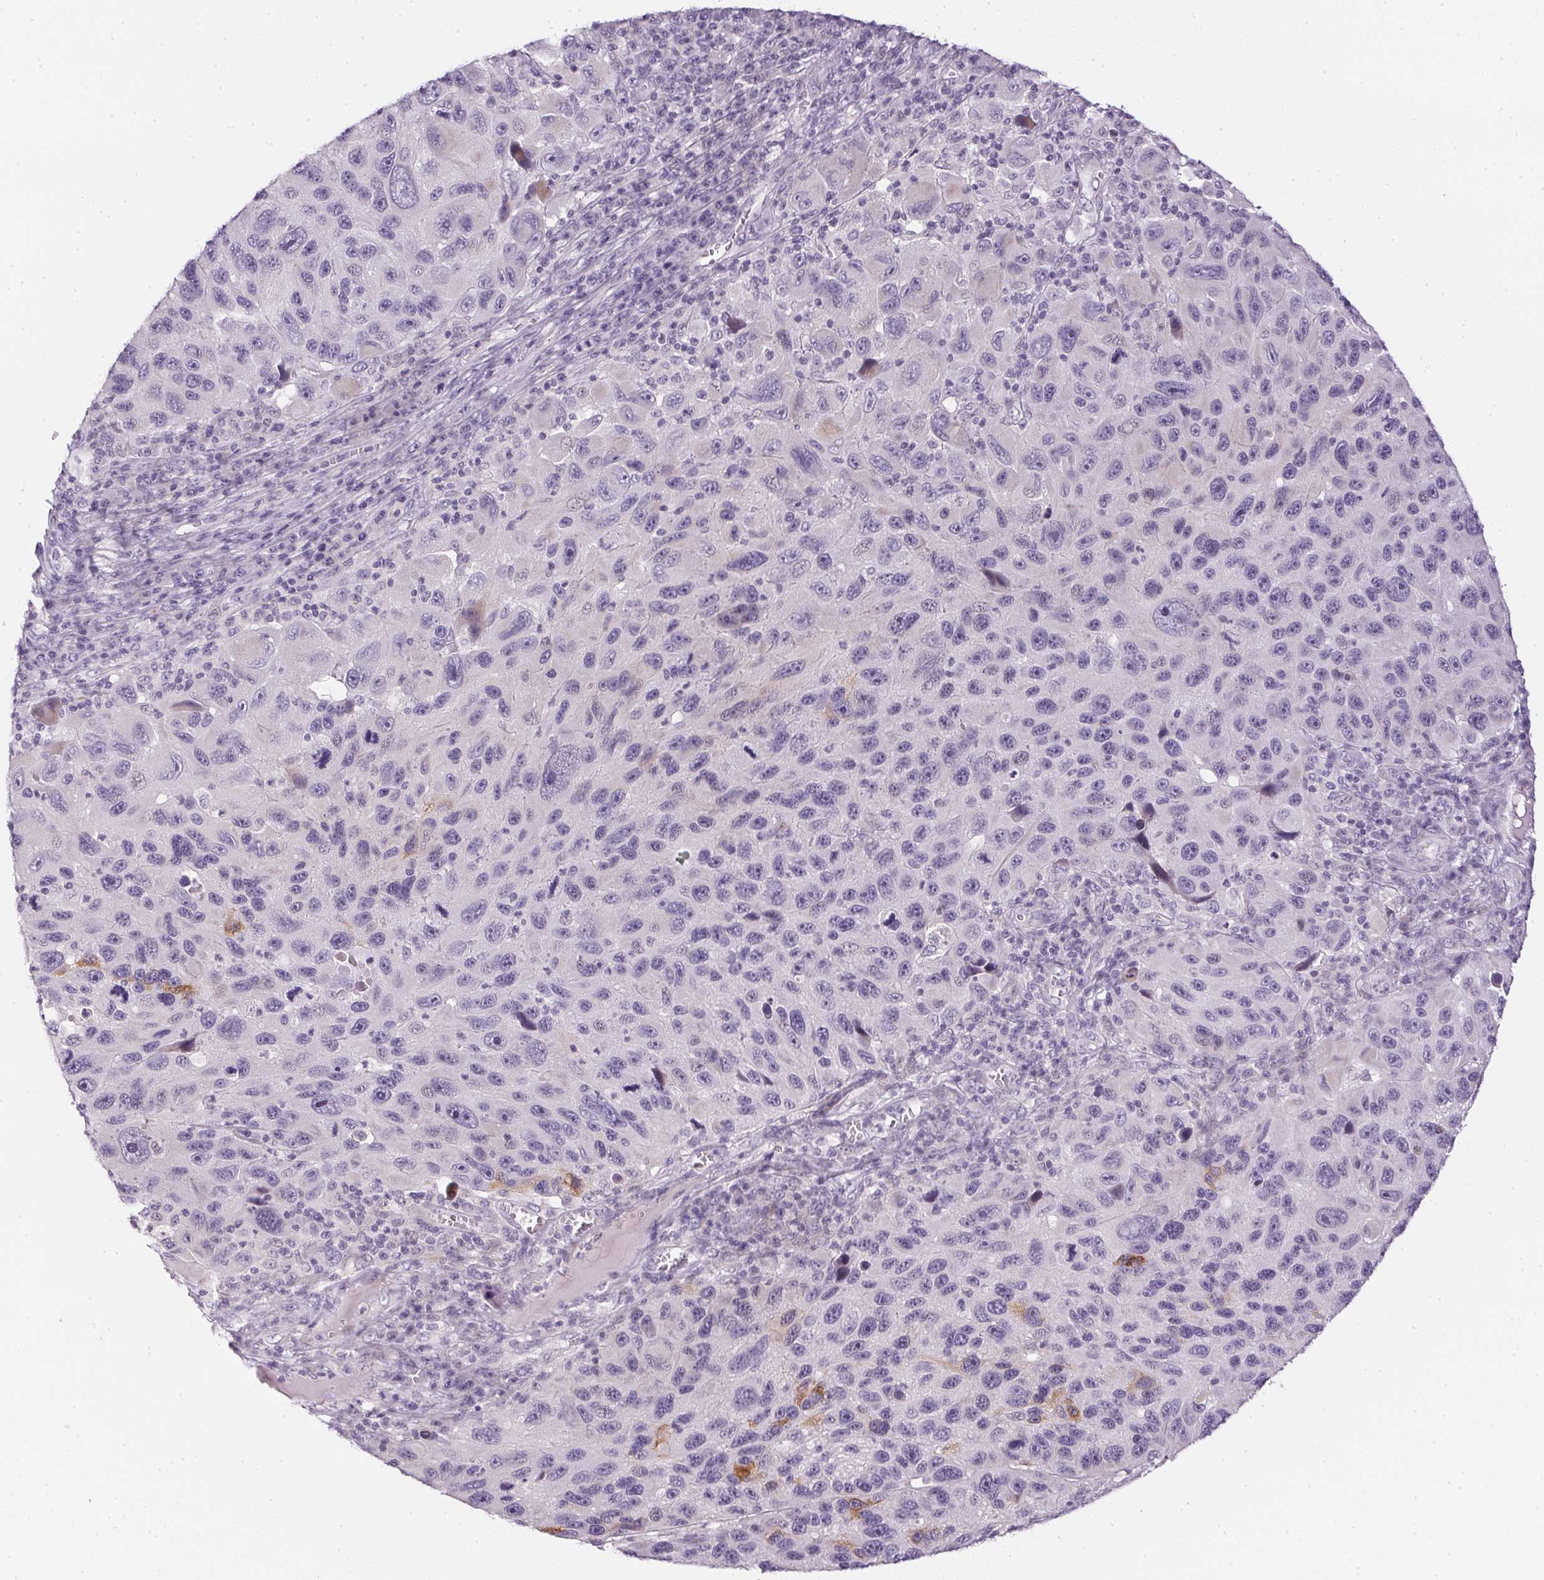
{"staining": {"intensity": "negative", "quantity": "none", "location": "none"}, "tissue": "melanoma", "cell_type": "Tumor cells", "image_type": "cancer", "snomed": [{"axis": "morphology", "description": "Malignant melanoma, NOS"}, {"axis": "topography", "description": "Skin"}], "caption": "High power microscopy histopathology image of an immunohistochemistry (IHC) micrograph of melanoma, revealing no significant positivity in tumor cells. (DAB (3,3'-diaminobenzidine) immunohistochemistry (IHC) visualized using brightfield microscopy, high magnification).", "gene": "GSDMC", "patient": {"sex": "male", "age": 53}}